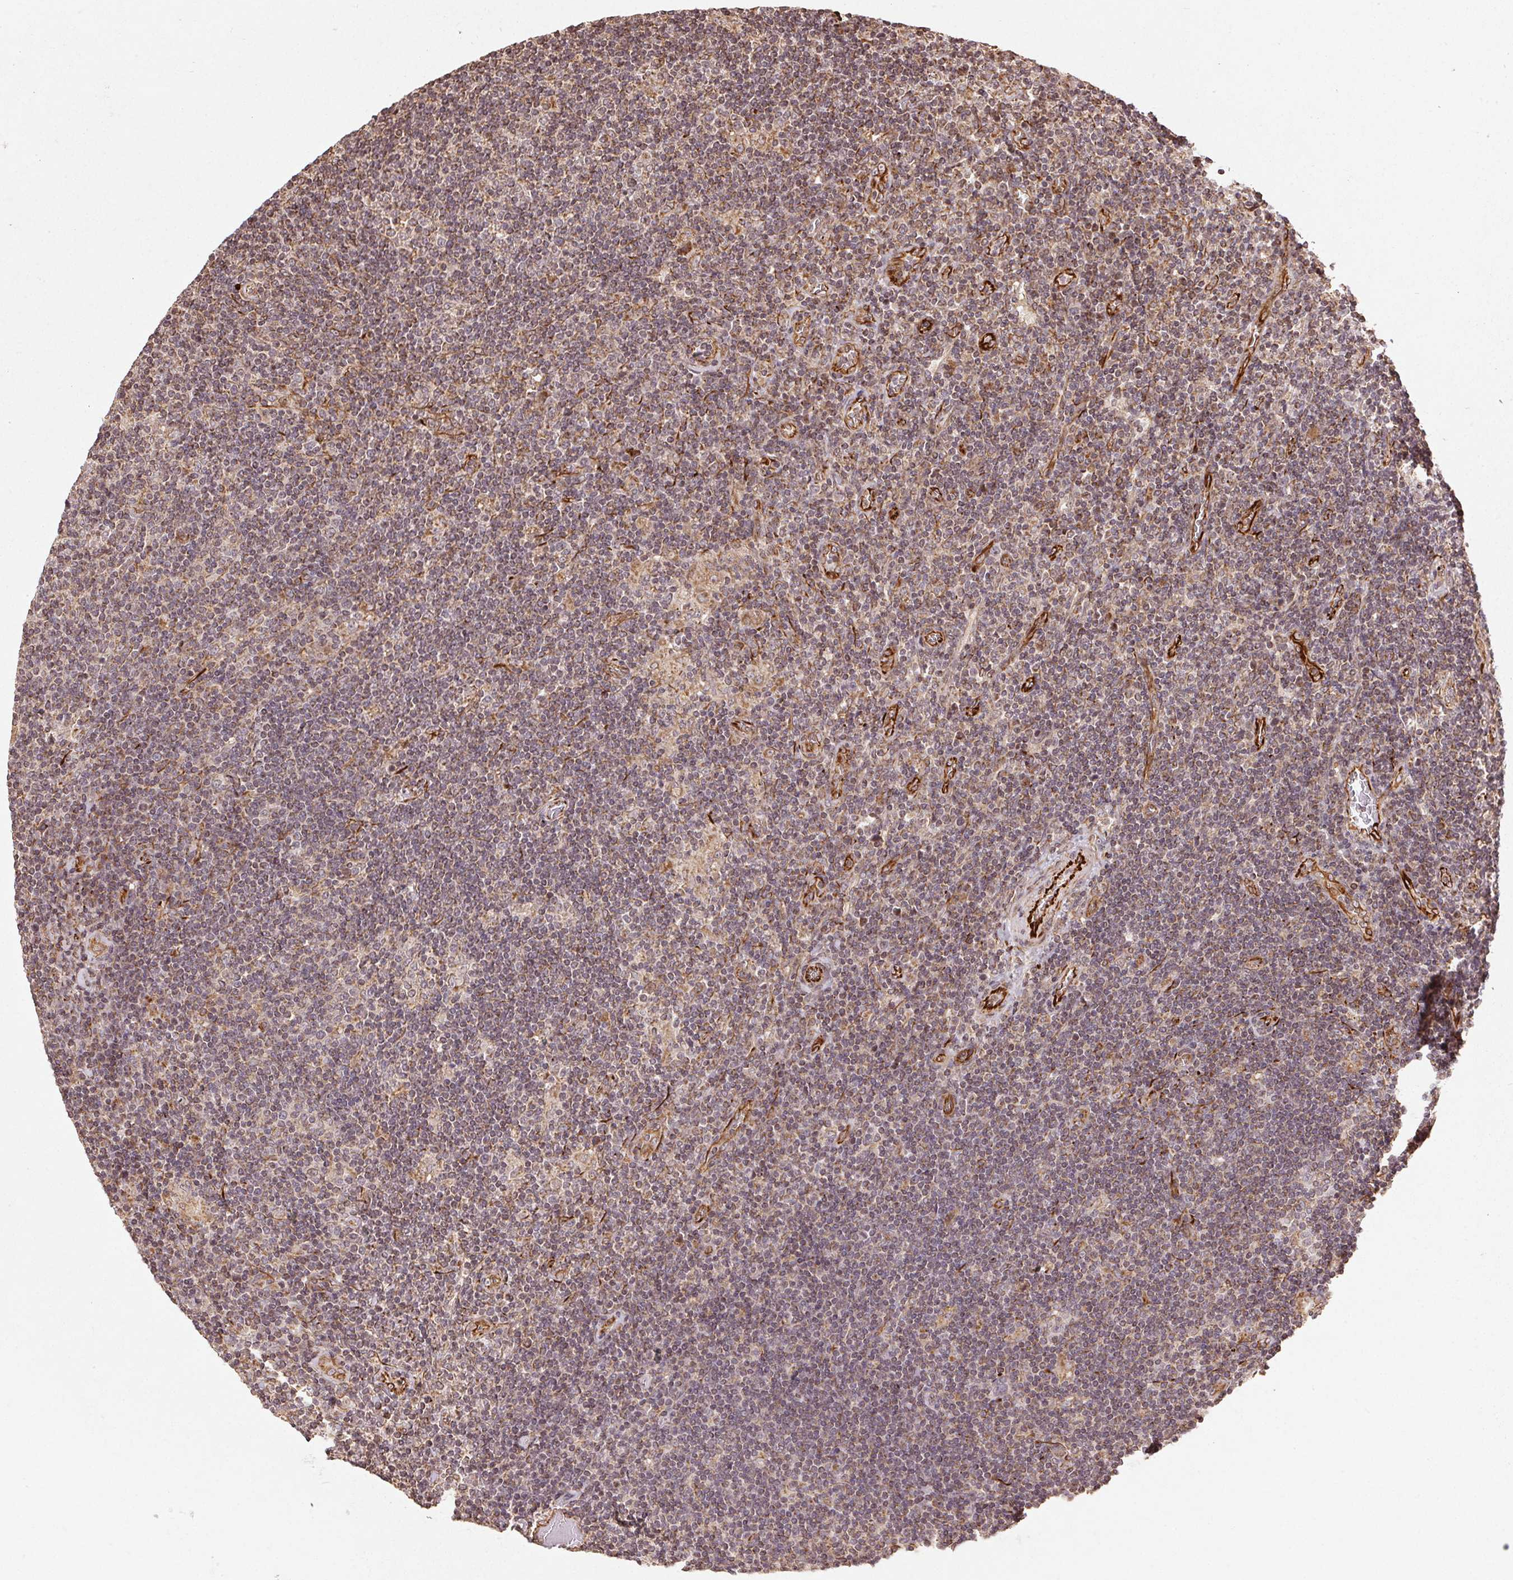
{"staining": {"intensity": "weak", "quantity": "25%-75%", "location": "cytoplasmic/membranous"}, "tissue": "lymphoma", "cell_type": "Tumor cells", "image_type": "cancer", "snomed": [{"axis": "morphology", "description": "Hodgkin's disease, NOS"}, {"axis": "topography", "description": "Lymph node"}], "caption": "The micrograph exhibits immunohistochemical staining of lymphoma. There is weak cytoplasmic/membranous expression is identified in about 25%-75% of tumor cells. (brown staining indicates protein expression, while blue staining denotes nuclei).", "gene": "SPRED2", "patient": {"sex": "male", "age": 40}}